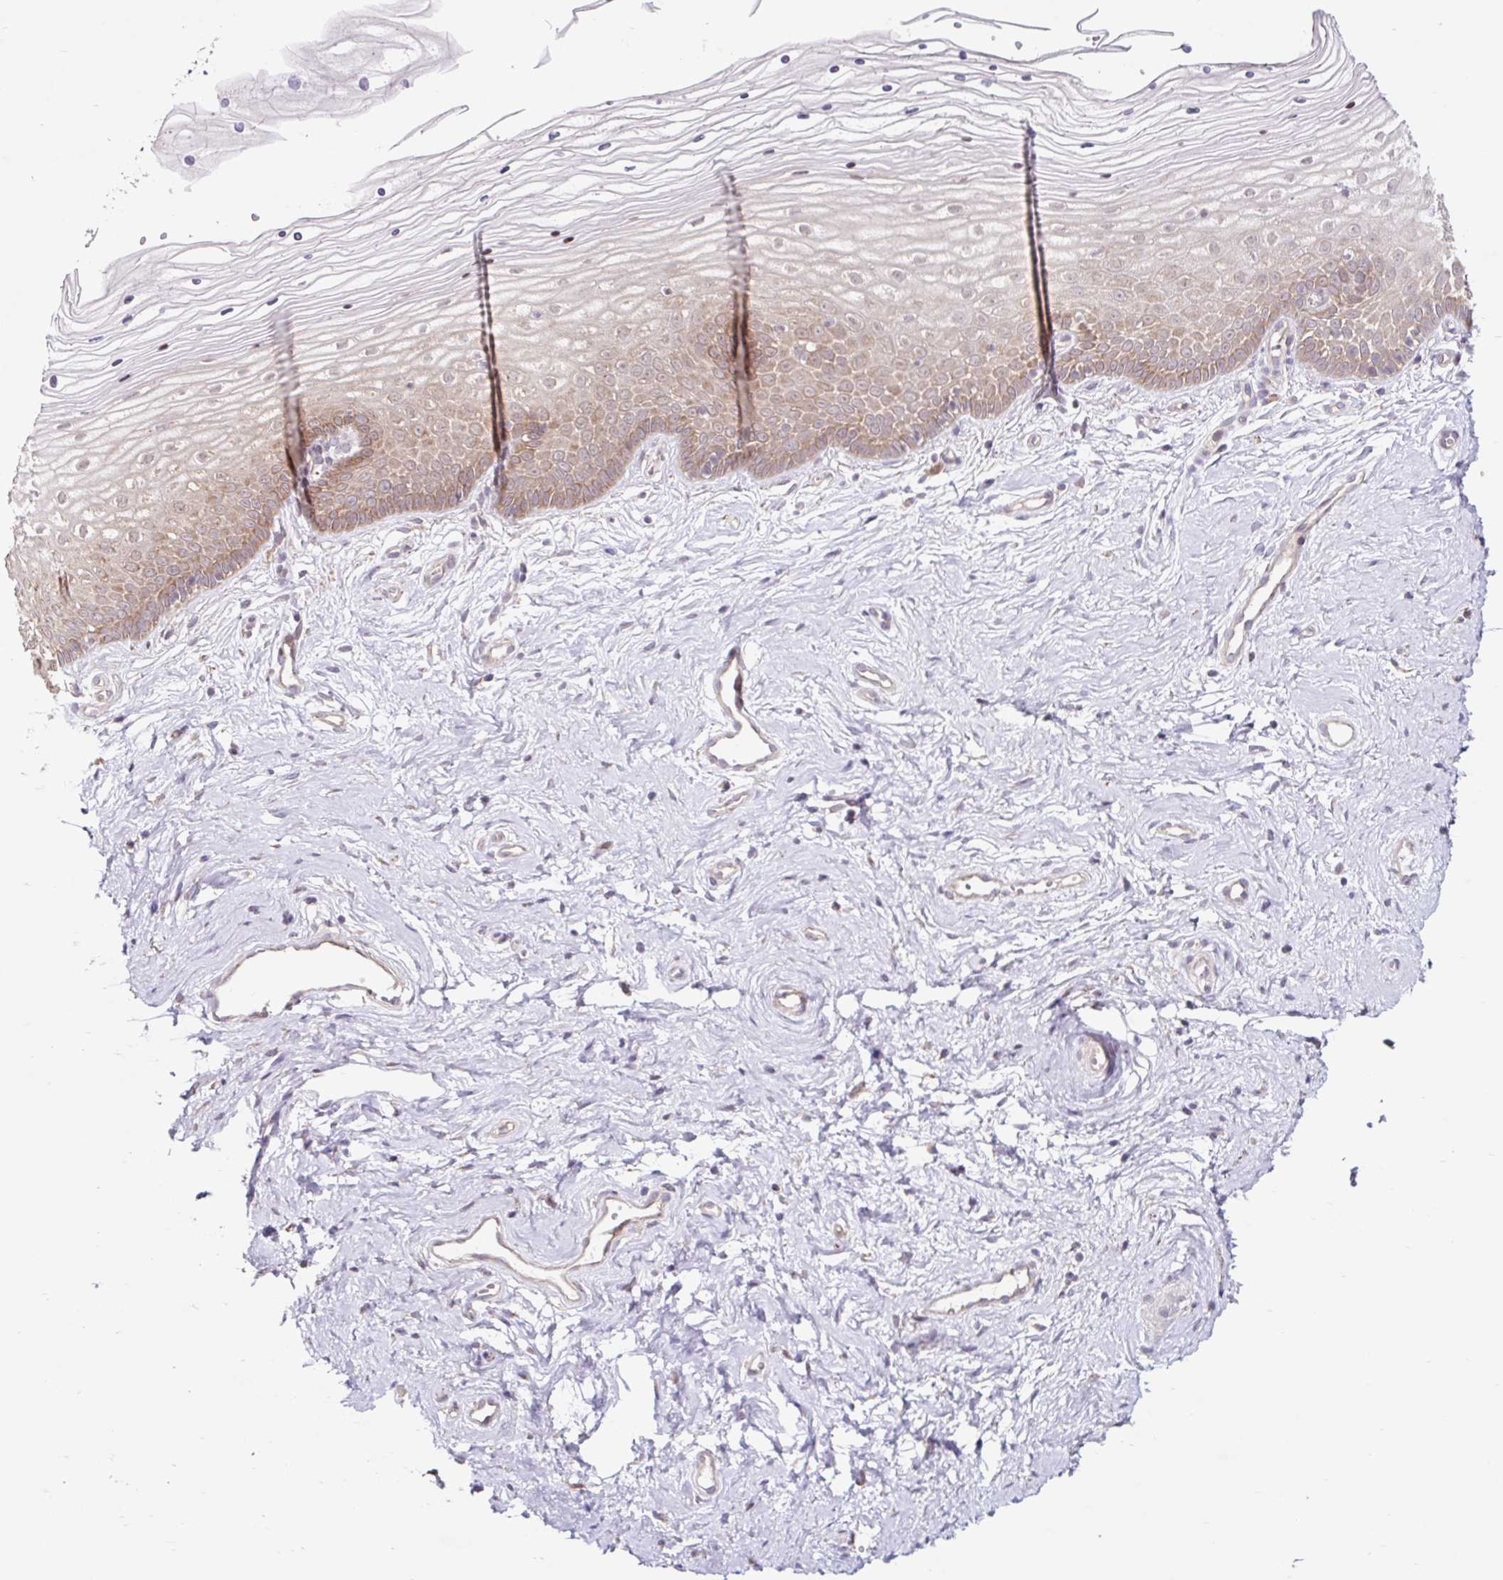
{"staining": {"intensity": "weak", "quantity": "25%-75%", "location": "cytoplasmic/membranous,nuclear"}, "tissue": "vagina", "cell_type": "Squamous epithelial cells", "image_type": "normal", "snomed": [{"axis": "morphology", "description": "Normal tissue, NOS"}, {"axis": "topography", "description": "Vagina"}], "caption": "An IHC image of unremarkable tissue is shown. Protein staining in brown highlights weak cytoplasmic/membranous,nuclear positivity in vagina within squamous epithelial cells.", "gene": "HFE", "patient": {"sex": "female", "age": 38}}